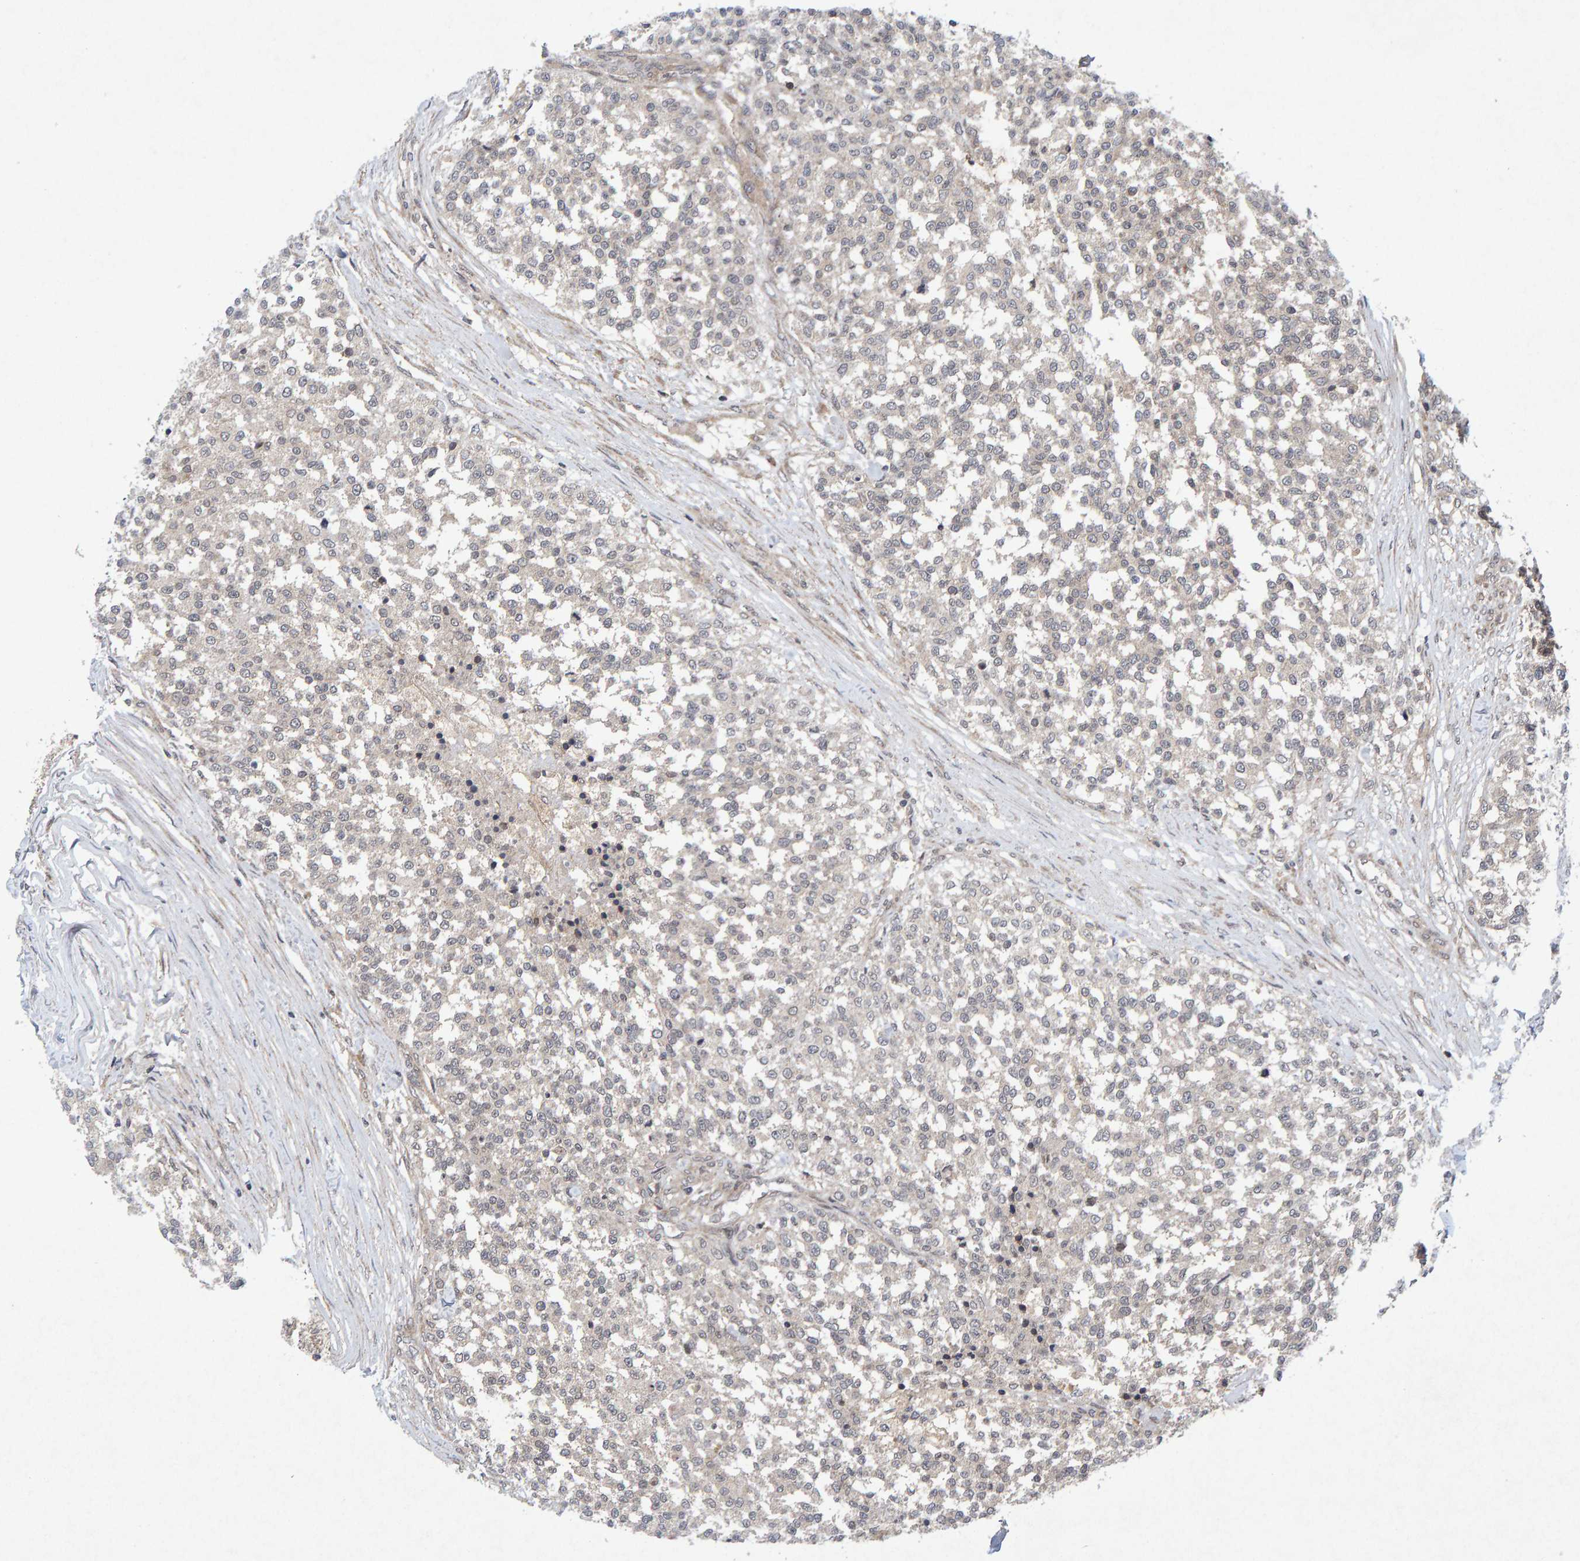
{"staining": {"intensity": "weak", "quantity": "<25%", "location": "cytoplasmic/membranous"}, "tissue": "testis cancer", "cell_type": "Tumor cells", "image_type": "cancer", "snomed": [{"axis": "morphology", "description": "Seminoma, NOS"}, {"axis": "topography", "description": "Testis"}], "caption": "The IHC micrograph has no significant staining in tumor cells of testis cancer tissue. (DAB (3,3'-diaminobenzidine) IHC, high magnification).", "gene": "CDH2", "patient": {"sex": "male", "age": 59}}